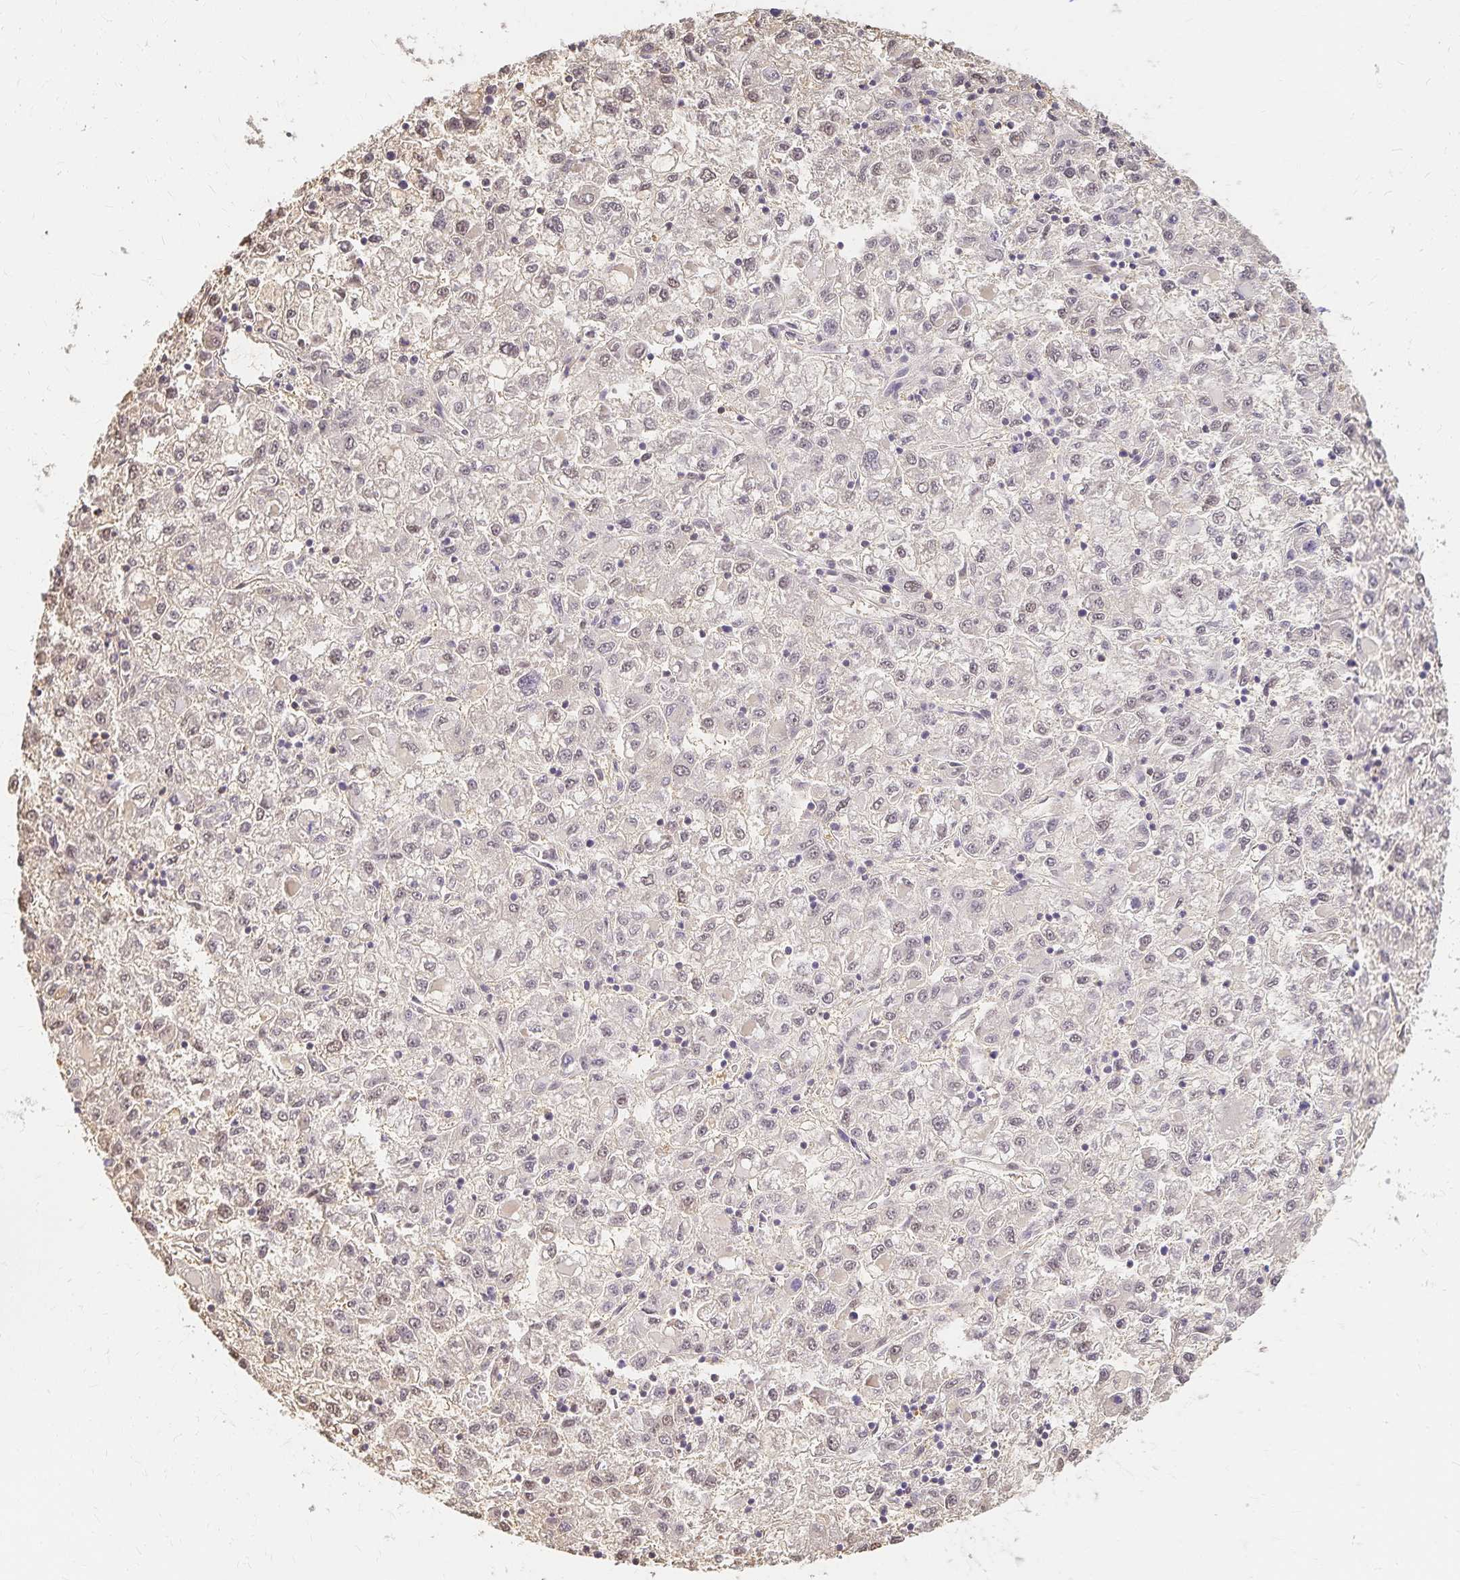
{"staining": {"intensity": "weak", "quantity": "25%-75%", "location": "cytoplasmic/membranous,nuclear"}, "tissue": "liver cancer", "cell_type": "Tumor cells", "image_type": "cancer", "snomed": [{"axis": "morphology", "description": "Carcinoma, Hepatocellular, NOS"}, {"axis": "topography", "description": "Liver"}], "caption": "Immunohistochemistry histopathology image of human liver hepatocellular carcinoma stained for a protein (brown), which displays low levels of weak cytoplasmic/membranous and nuclear positivity in approximately 25%-75% of tumor cells.", "gene": "AZGP1", "patient": {"sex": "male", "age": 40}}